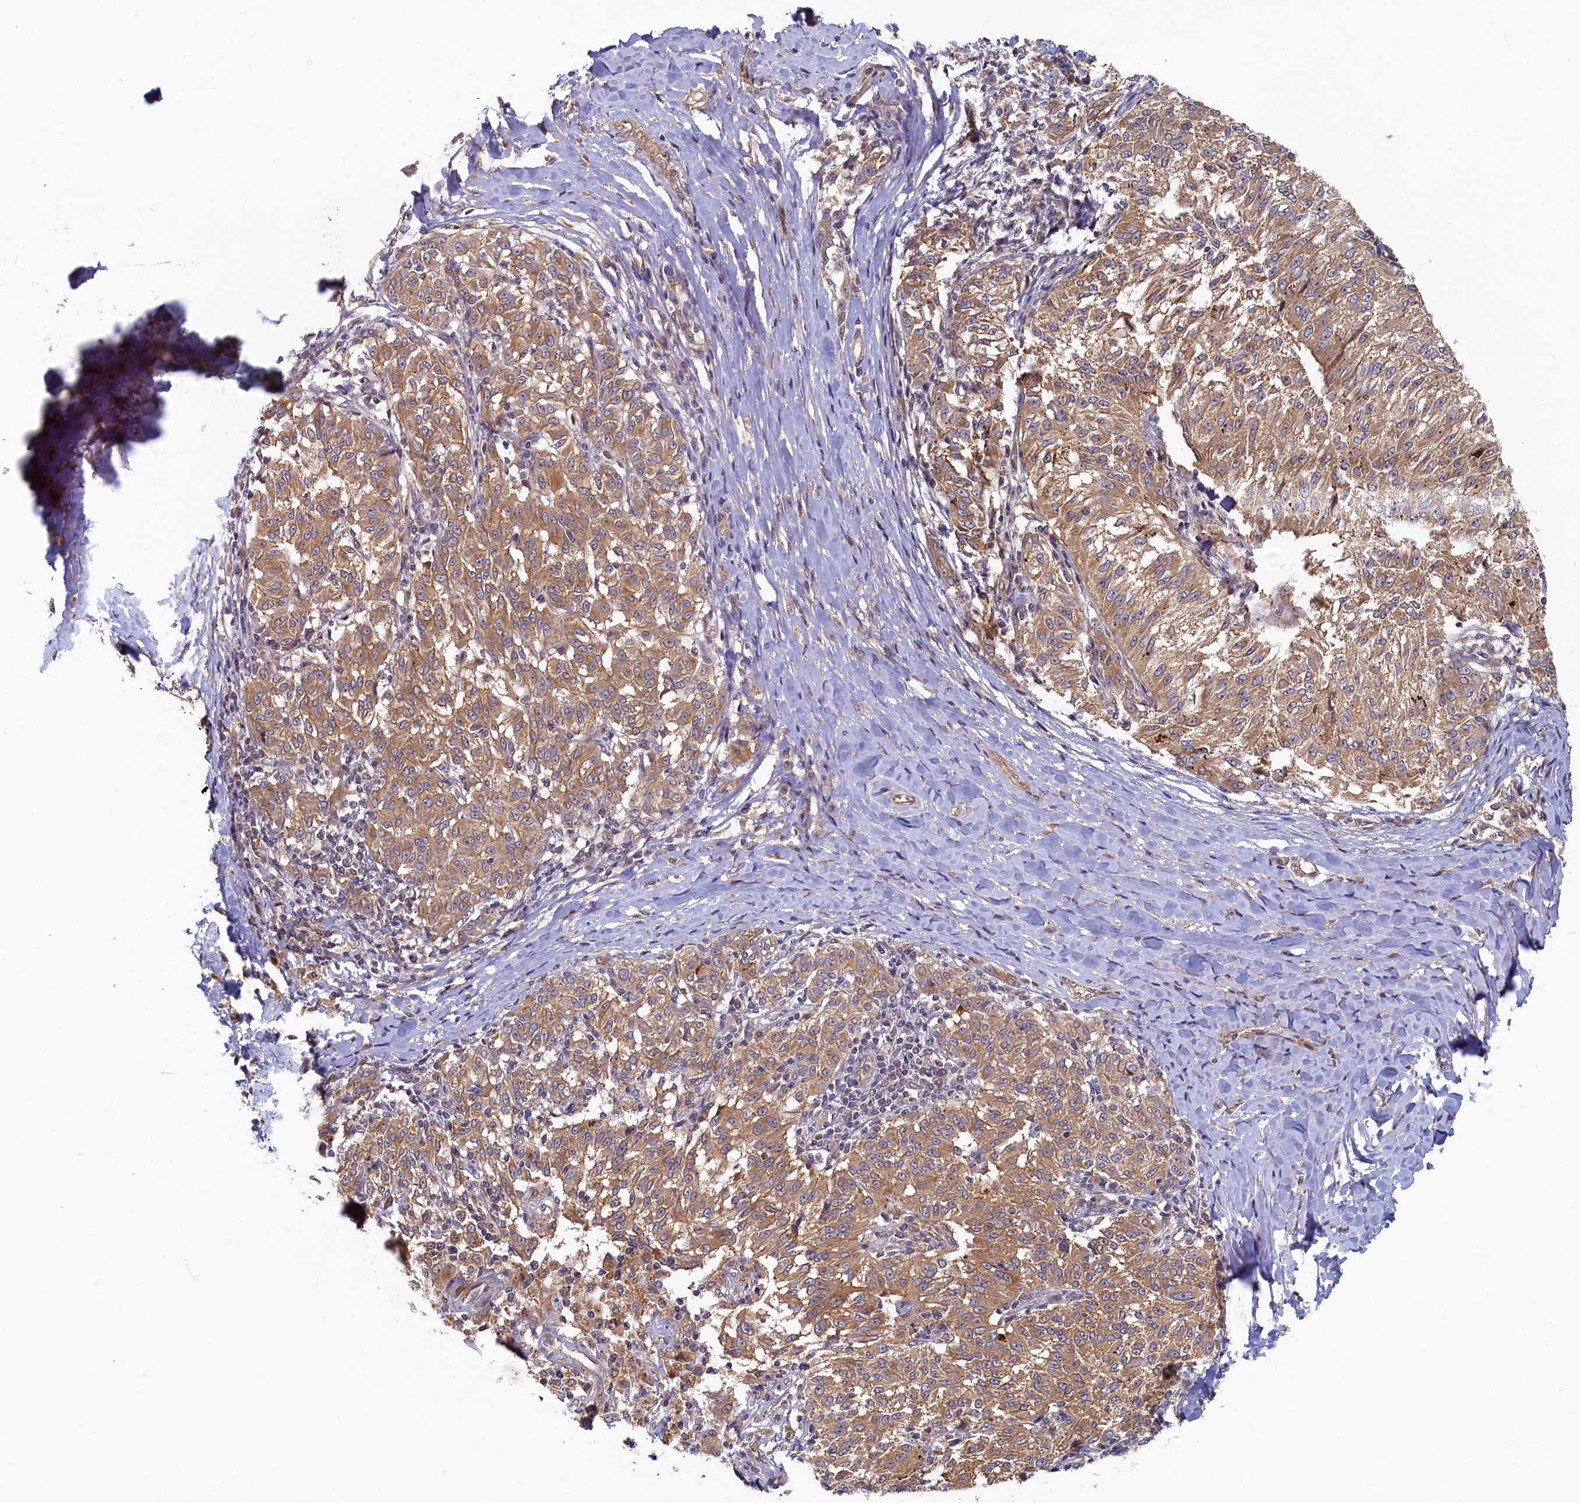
{"staining": {"intensity": "moderate", "quantity": ">75%", "location": "cytoplasmic/membranous"}, "tissue": "melanoma", "cell_type": "Tumor cells", "image_type": "cancer", "snomed": [{"axis": "morphology", "description": "Malignant melanoma, NOS"}, {"axis": "topography", "description": "Skin"}], "caption": "The immunohistochemical stain labels moderate cytoplasmic/membranous positivity in tumor cells of malignant melanoma tissue. Immunohistochemistry stains the protein of interest in brown and the nuclei are stained blue.", "gene": "STX12", "patient": {"sex": "female", "age": 72}}